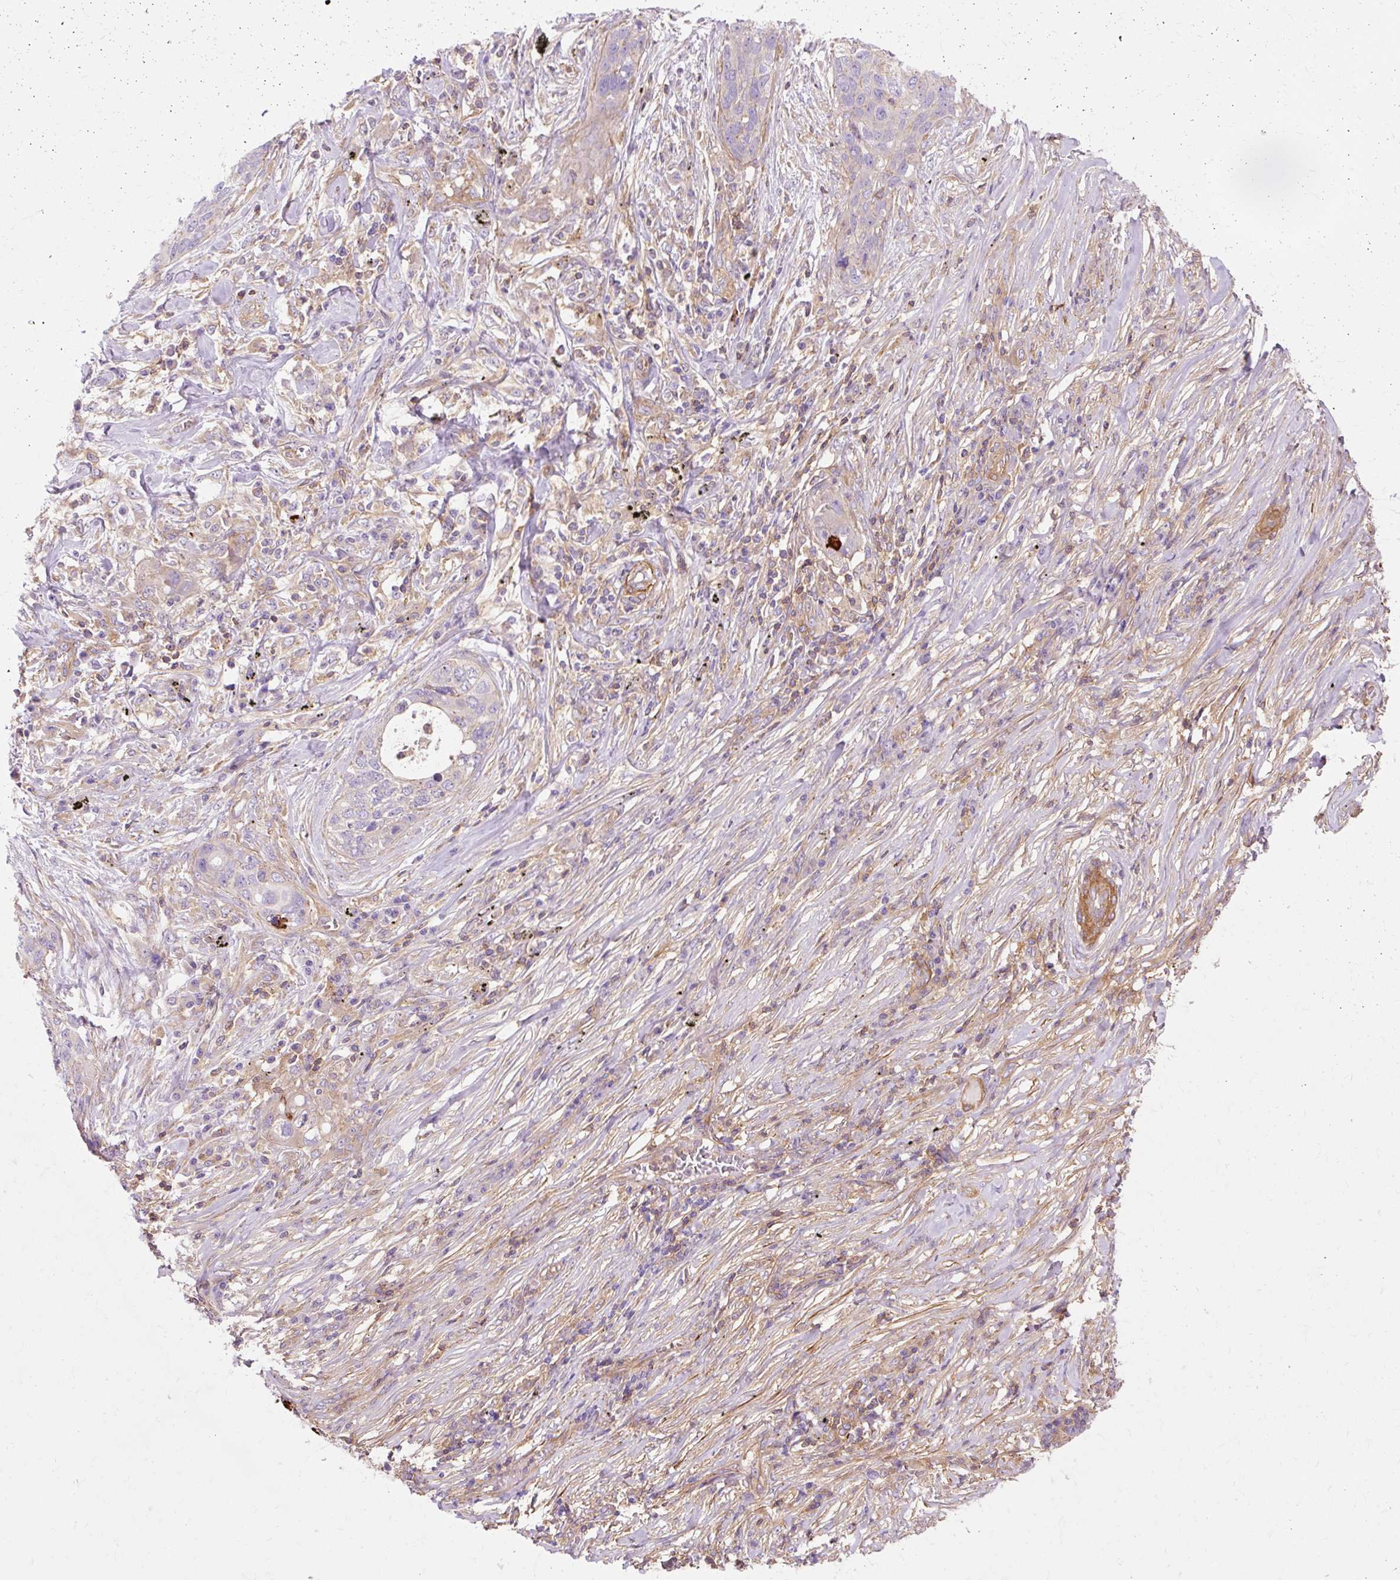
{"staining": {"intensity": "negative", "quantity": "none", "location": "none"}, "tissue": "lung cancer", "cell_type": "Tumor cells", "image_type": "cancer", "snomed": [{"axis": "morphology", "description": "Squamous cell carcinoma, NOS"}, {"axis": "topography", "description": "Lung"}], "caption": "Tumor cells show no significant staining in lung squamous cell carcinoma. Brightfield microscopy of immunohistochemistry stained with DAB (3,3'-diaminobenzidine) (brown) and hematoxylin (blue), captured at high magnification.", "gene": "TBC1D2B", "patient": {"sex": "female", "age": 63}}